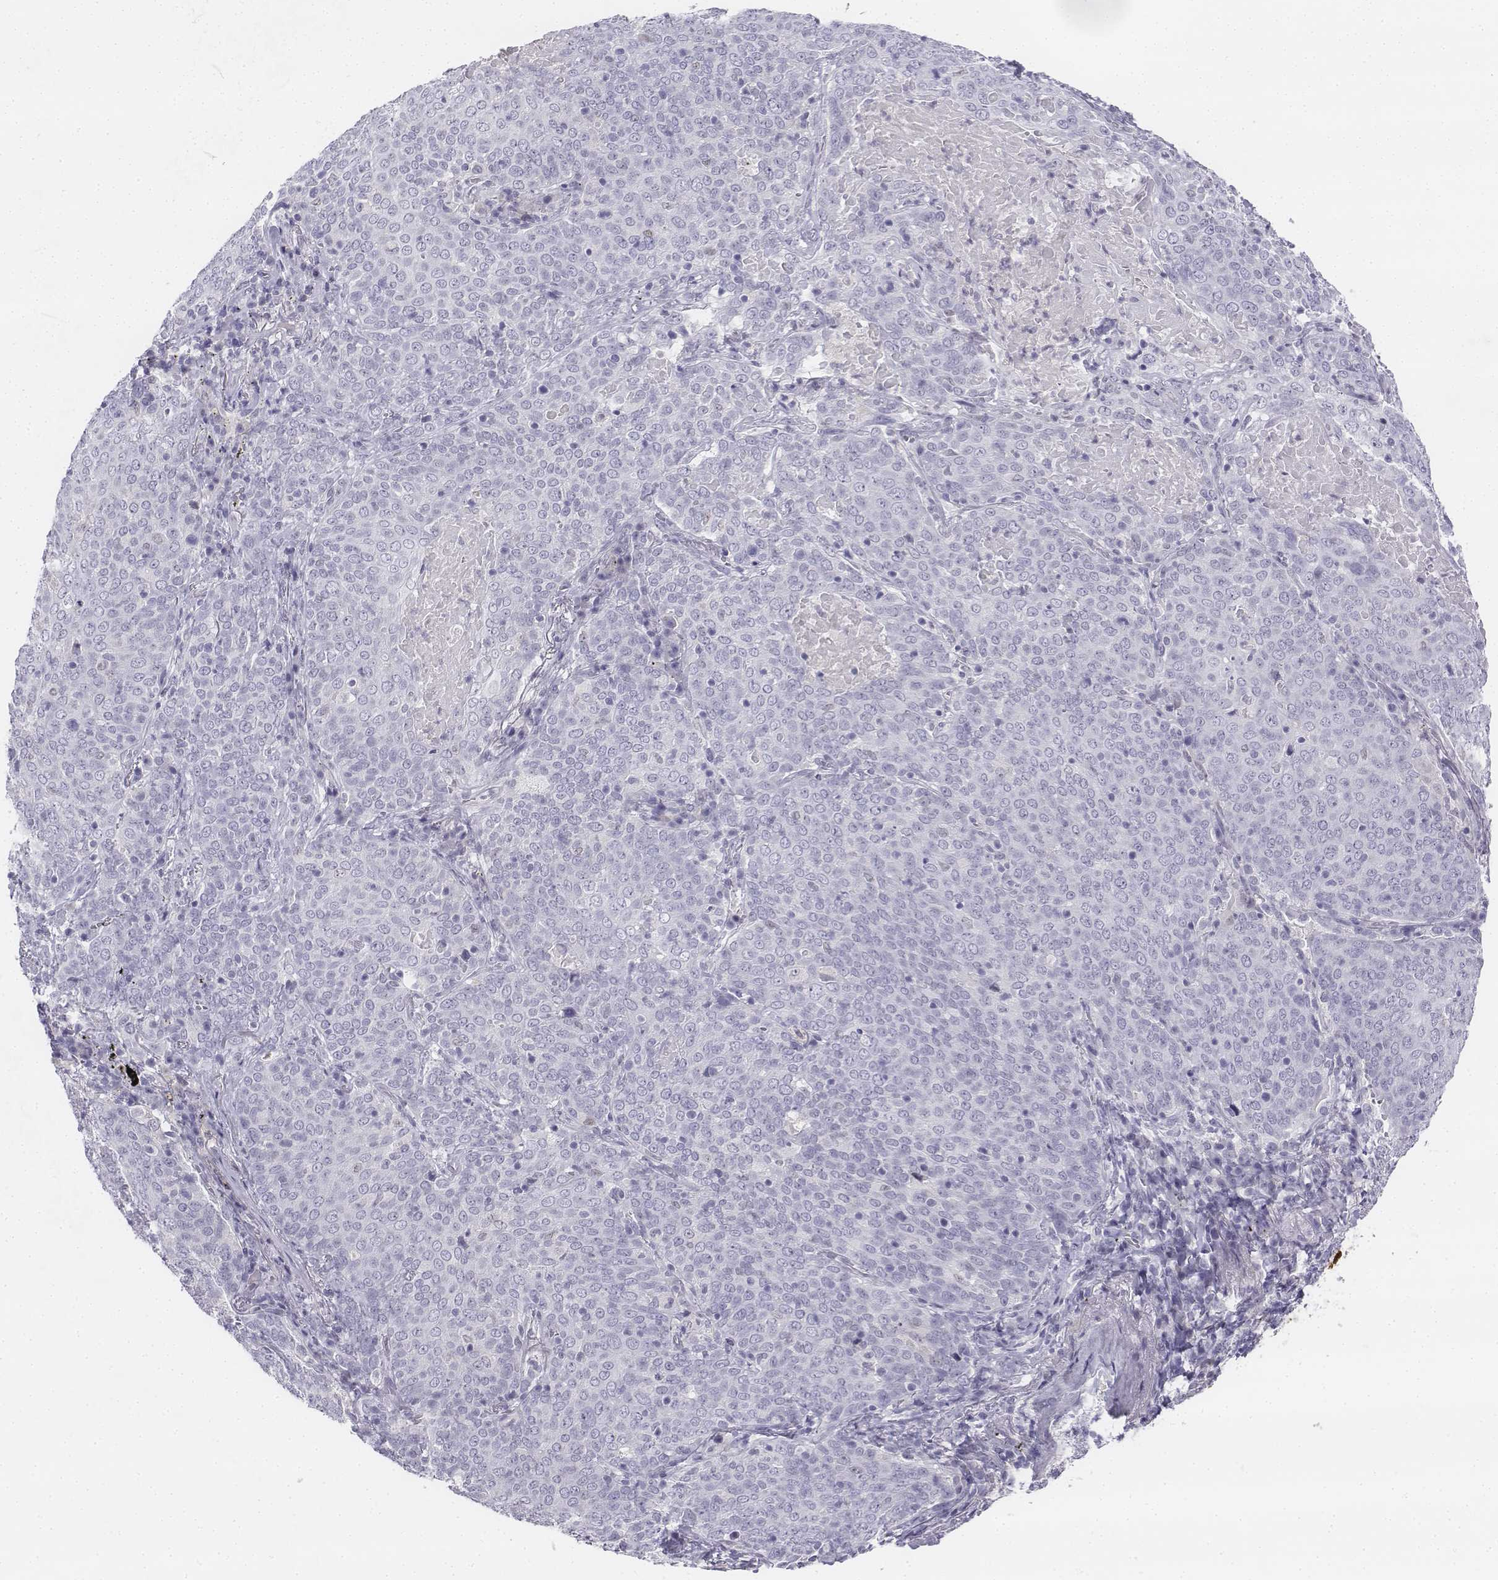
{"staining": {"intensity": "negative", "quantity": "none", "location": "none"}, "tissue": "lung cancer", "cell_type": "Tumor cells", "image_type": "cancer", "snomed": [{"axis": "morphology", "description": "Squamous cell carcinoma, NOS"}, {"axis": "topography", "description": "Lung"}], "caption": "Lung cancer was stained to show a protein in brown. There is no significant staining in tumor cells.", "gene": "UCN2", "patient": {"sex": "male", "age": 82}}